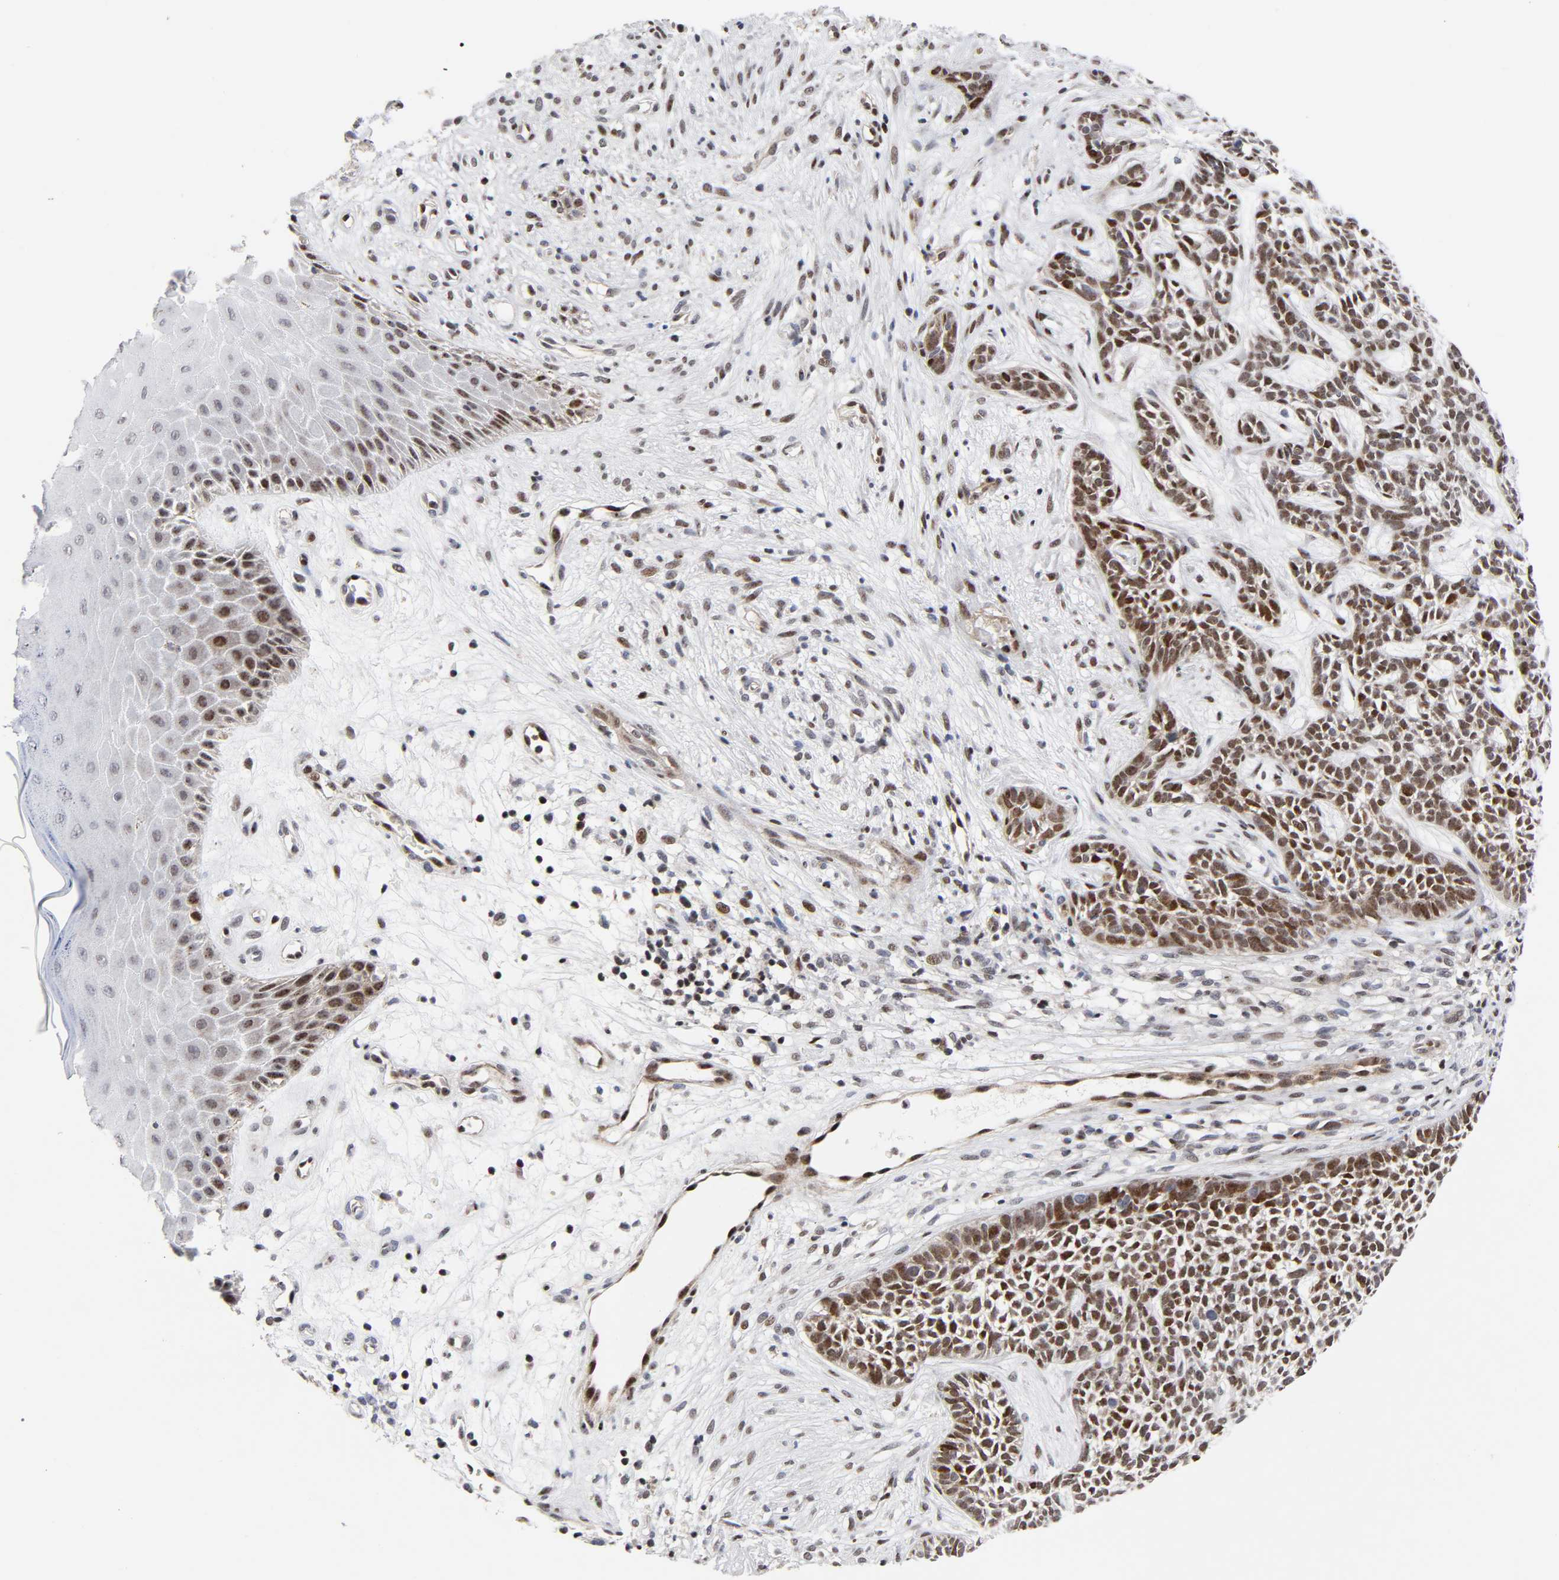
{"staining": {"intensity": "moderate", "quantity": ">75%", "location": "nuclear"}, "tissue": "skin cancer", "cell_type": "Tumor cells", "image_type": "cancer", "snomed": [{"axis": "morphology", "description": "Basal cell carcinoma"}, {"axis": "topography", "description": "Skin"}], "caption": "IHC of human skin basal cell carcinoma shows medium levels of moderate nuclear expression in approximately >75% of tumor cells. IHC stains the protein in brown and the nuclei are stained blue.", "gene": "STK38", "patient": {"sex": "female", "age": 84}}